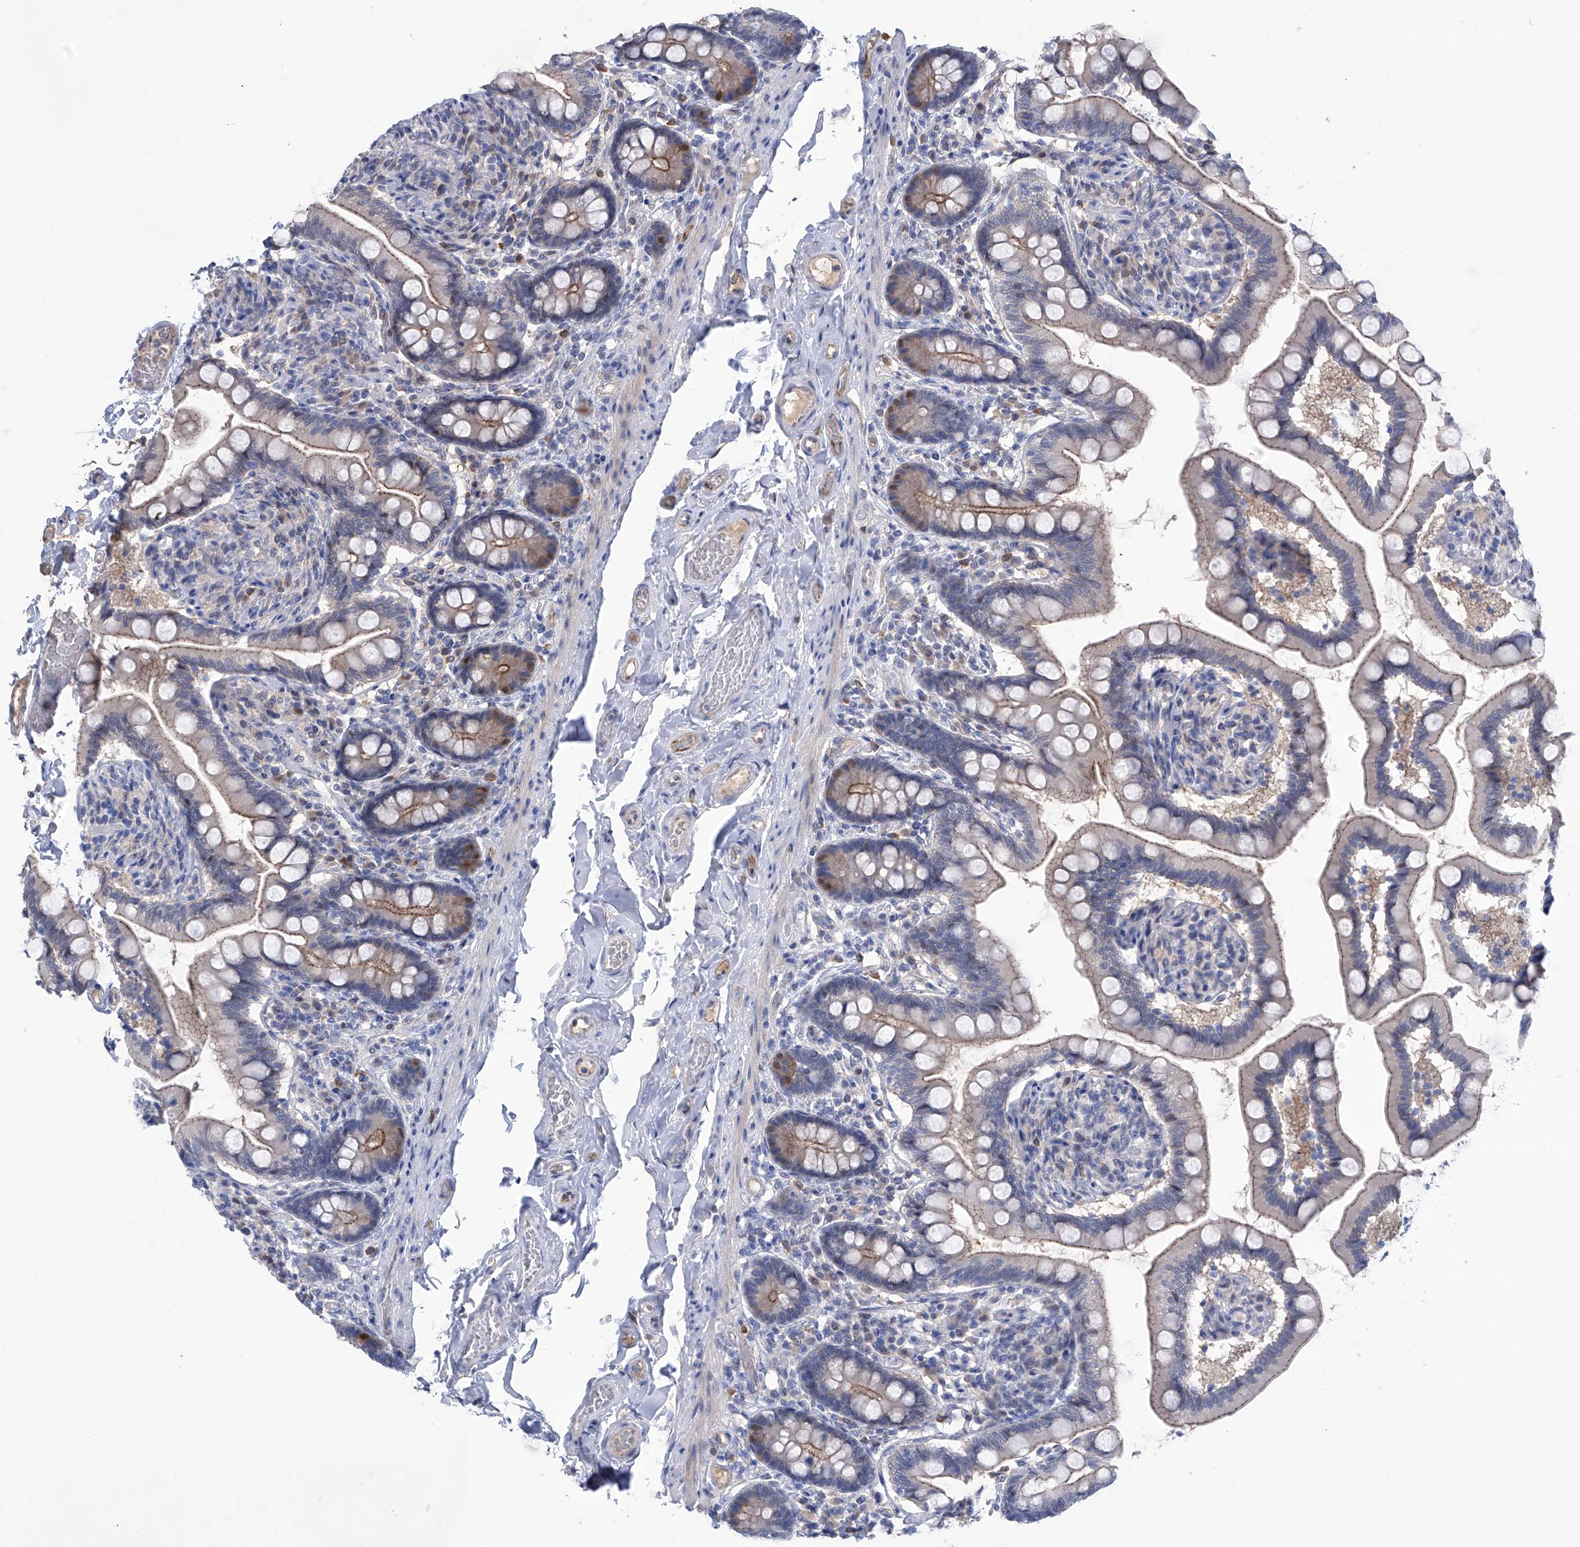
{"staining": {"intensity": "moderate", "quantity": "<25%", "location": "cytoplasmic/membranous,nuclear"}, "tissue": "small intestine", "cell_type": "Glandular cells", "image_type": "normal", "snomed": [{"axis": "morphology", "description": "Normal tissue, NOS"}, {"axis": "topography", "description": "Small intestine"}], "caption": "A micrograph of human small intestine stained for a protein displays moderate cytoplasmic/membranous,nuclear brown staining in glandular cells.", "gene": "PGM3", "patient": {"sex": "female", "age": 64}}